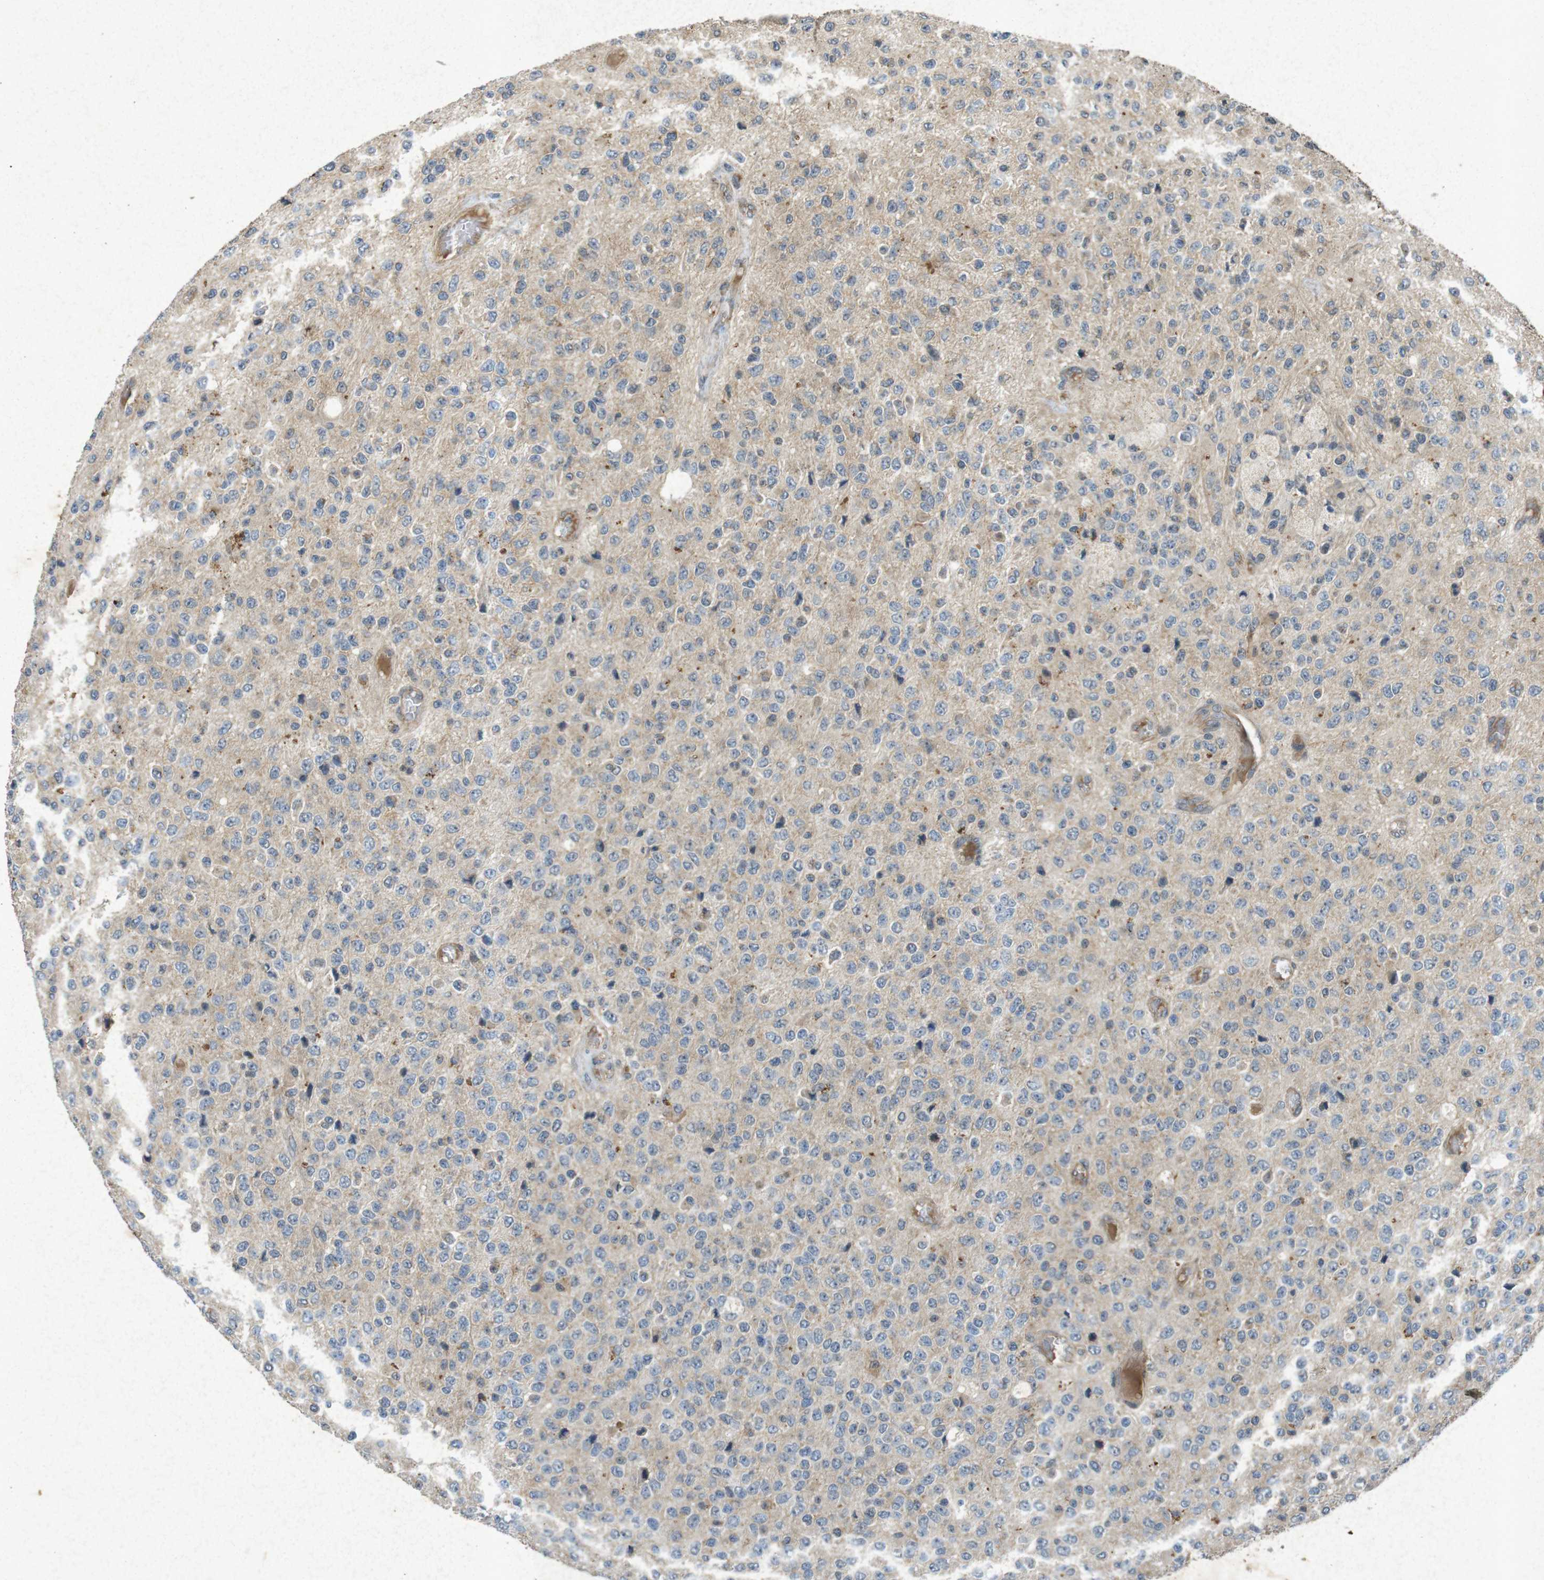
{"staining": {"intensity": "negative", "quantity": "none", "location": "none"}, "tissue": "glioma", "cell_type": "Tumor cells", "image_type": "cancer", "snomed": [{"axis": "morphology", "description": "Glioma, malignant, High grade"}, {"axis": "topography", "description": "pancreas cauda"}], "caption": "Immunohistochemical staining of human malignant high-grade glioma exhibits no significant positivity in tumor cells. (IHC, brightfield microscopy, high magnification).", "gene": "FLCN", "patient": {"sex": "male", "age": 60}}